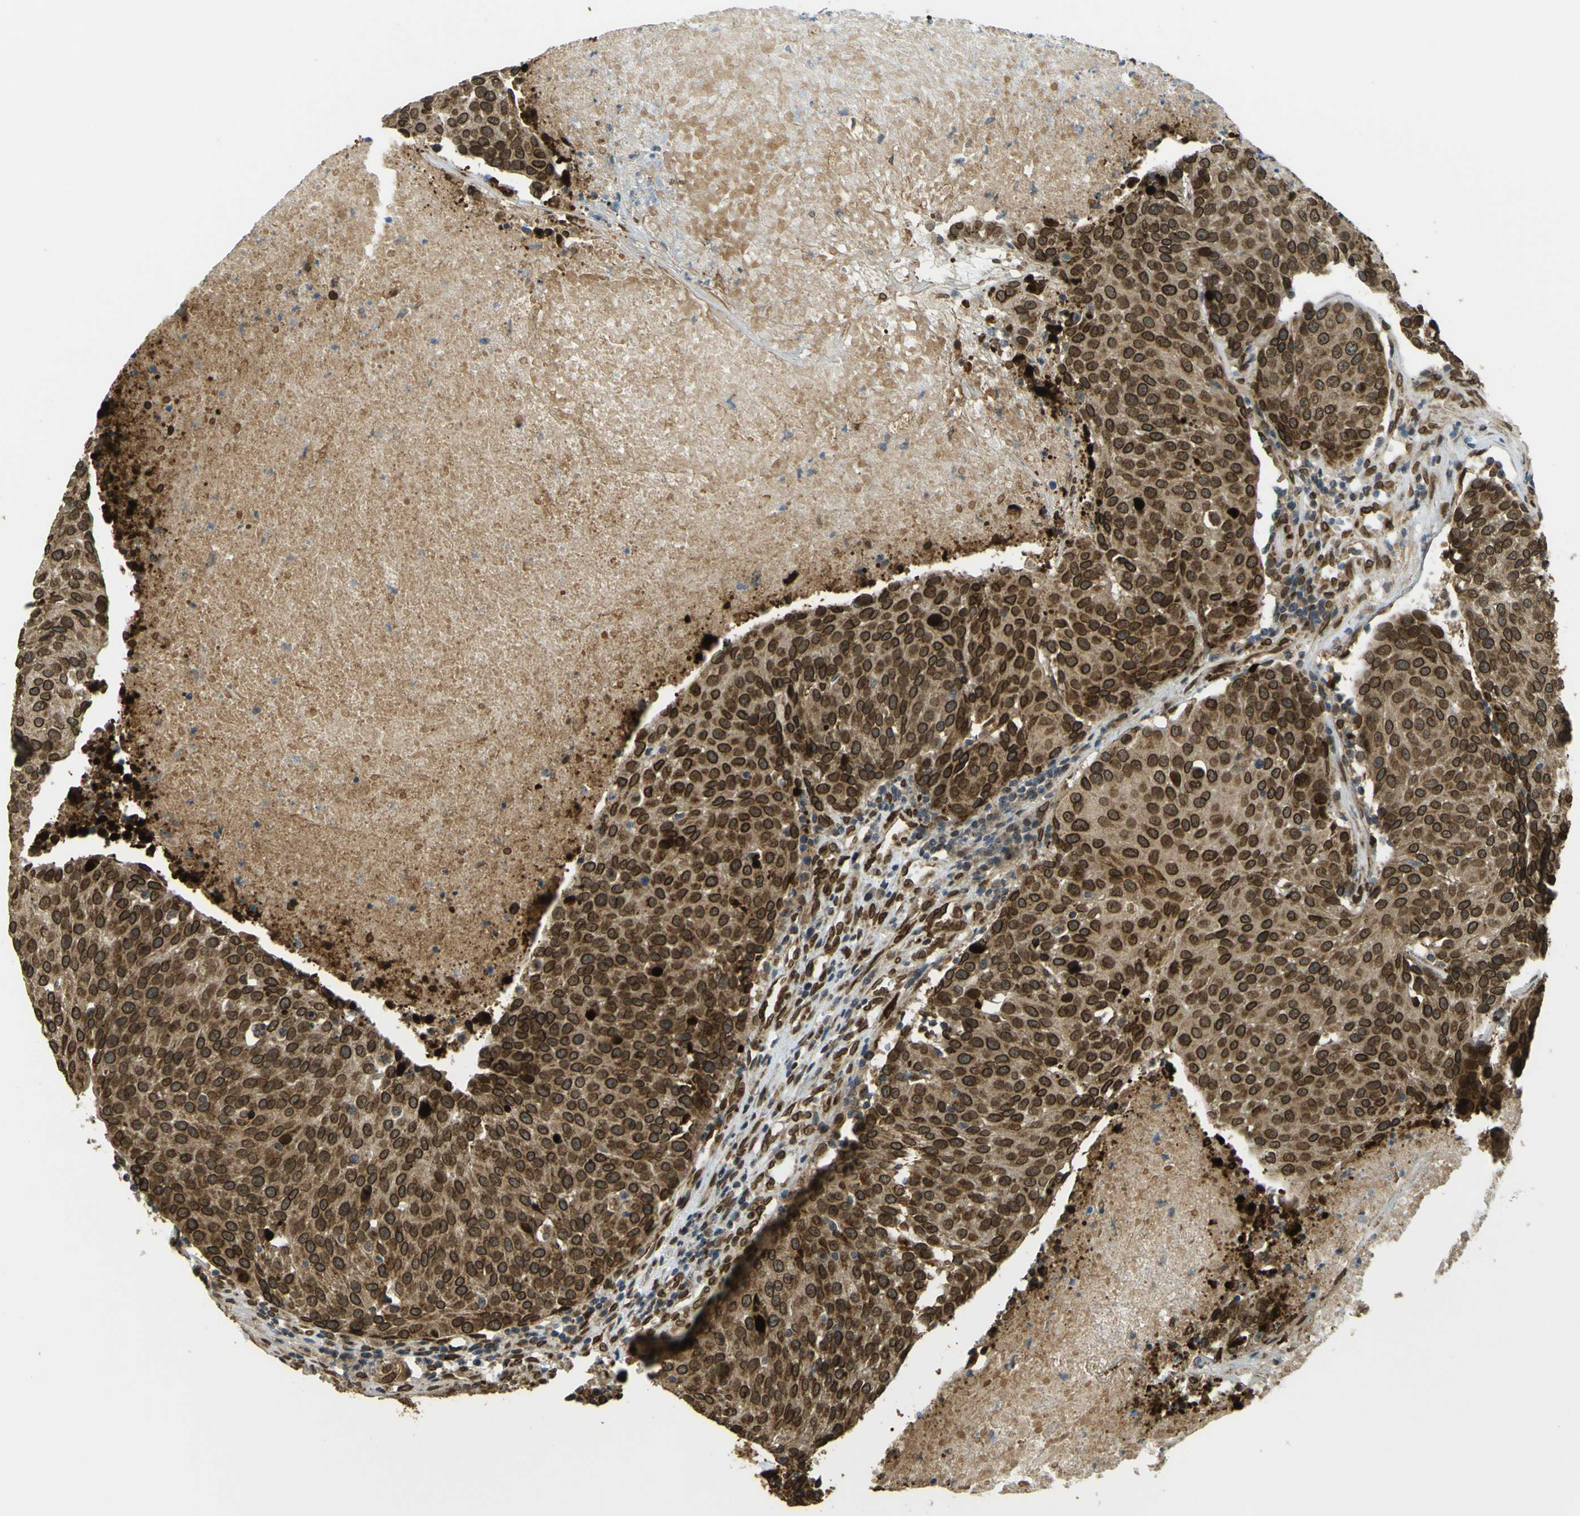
{"staining": {"intensity": "moderate", "quantity": ">75%", "location": "cytoplasmic/membranous,nuclear"}, "tissue": "urothelial cancer", "cell_type": "Tumor cells", "image_type": "cancer", "snomed": [{"axis": "morphology", "description": "Urothelial carcinoma, High grade"}, {"axis": "topography", "description": "Urinary bladder"}], "caption": "Immunohistochemistry (DAB) staining of human high-grade urothelial carcinoma shows moderate cytoplasmic/membranous and nuclear protein expression in approximately >75% of tumor cells. Nuclei are stained in blue.", "gene": "GALNT1", "patient": {"sex": "female", "age": 85}}